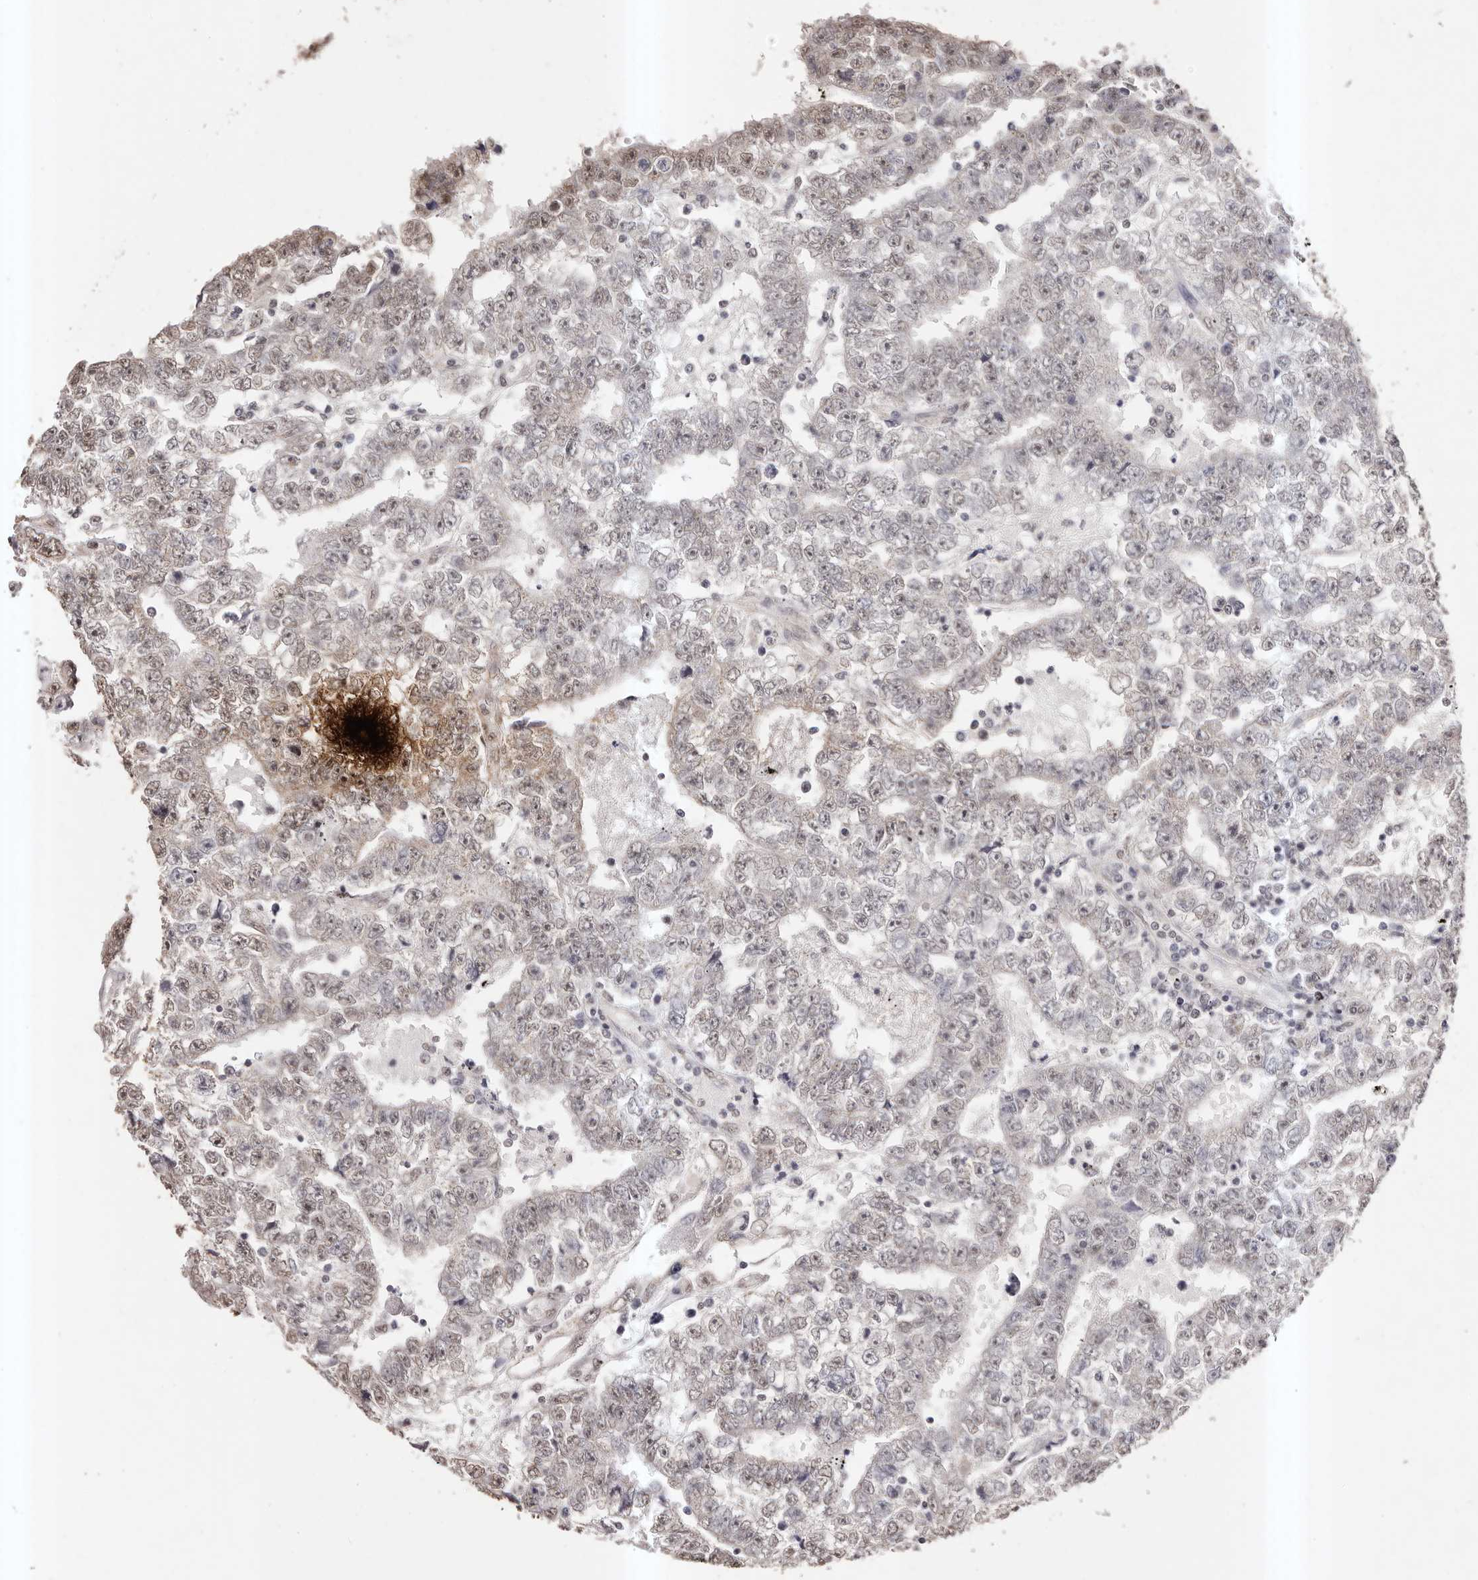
{"staining": {"intensity": "moderate", "quantity": "<25%", "location": "nuclear"}, "tissue": "testis cancer", "cell_type": "Tumor cells", "image_type": "cancer", "snomed": [{"axis": "morphology", "description": "Carcinoma, Embryonal, NOS"}, {"axis": "topography", "description": "Testis"}], "caption": "Immunohistochemistry histopathology image of human testis embryonal carcinoma stained for a protein (brown), which displays low levels of moderate nuclear staining in about <25% of tumor cells.", "gene": "RPS6KA5", "patient": {"sex": "male", "age": 25}}